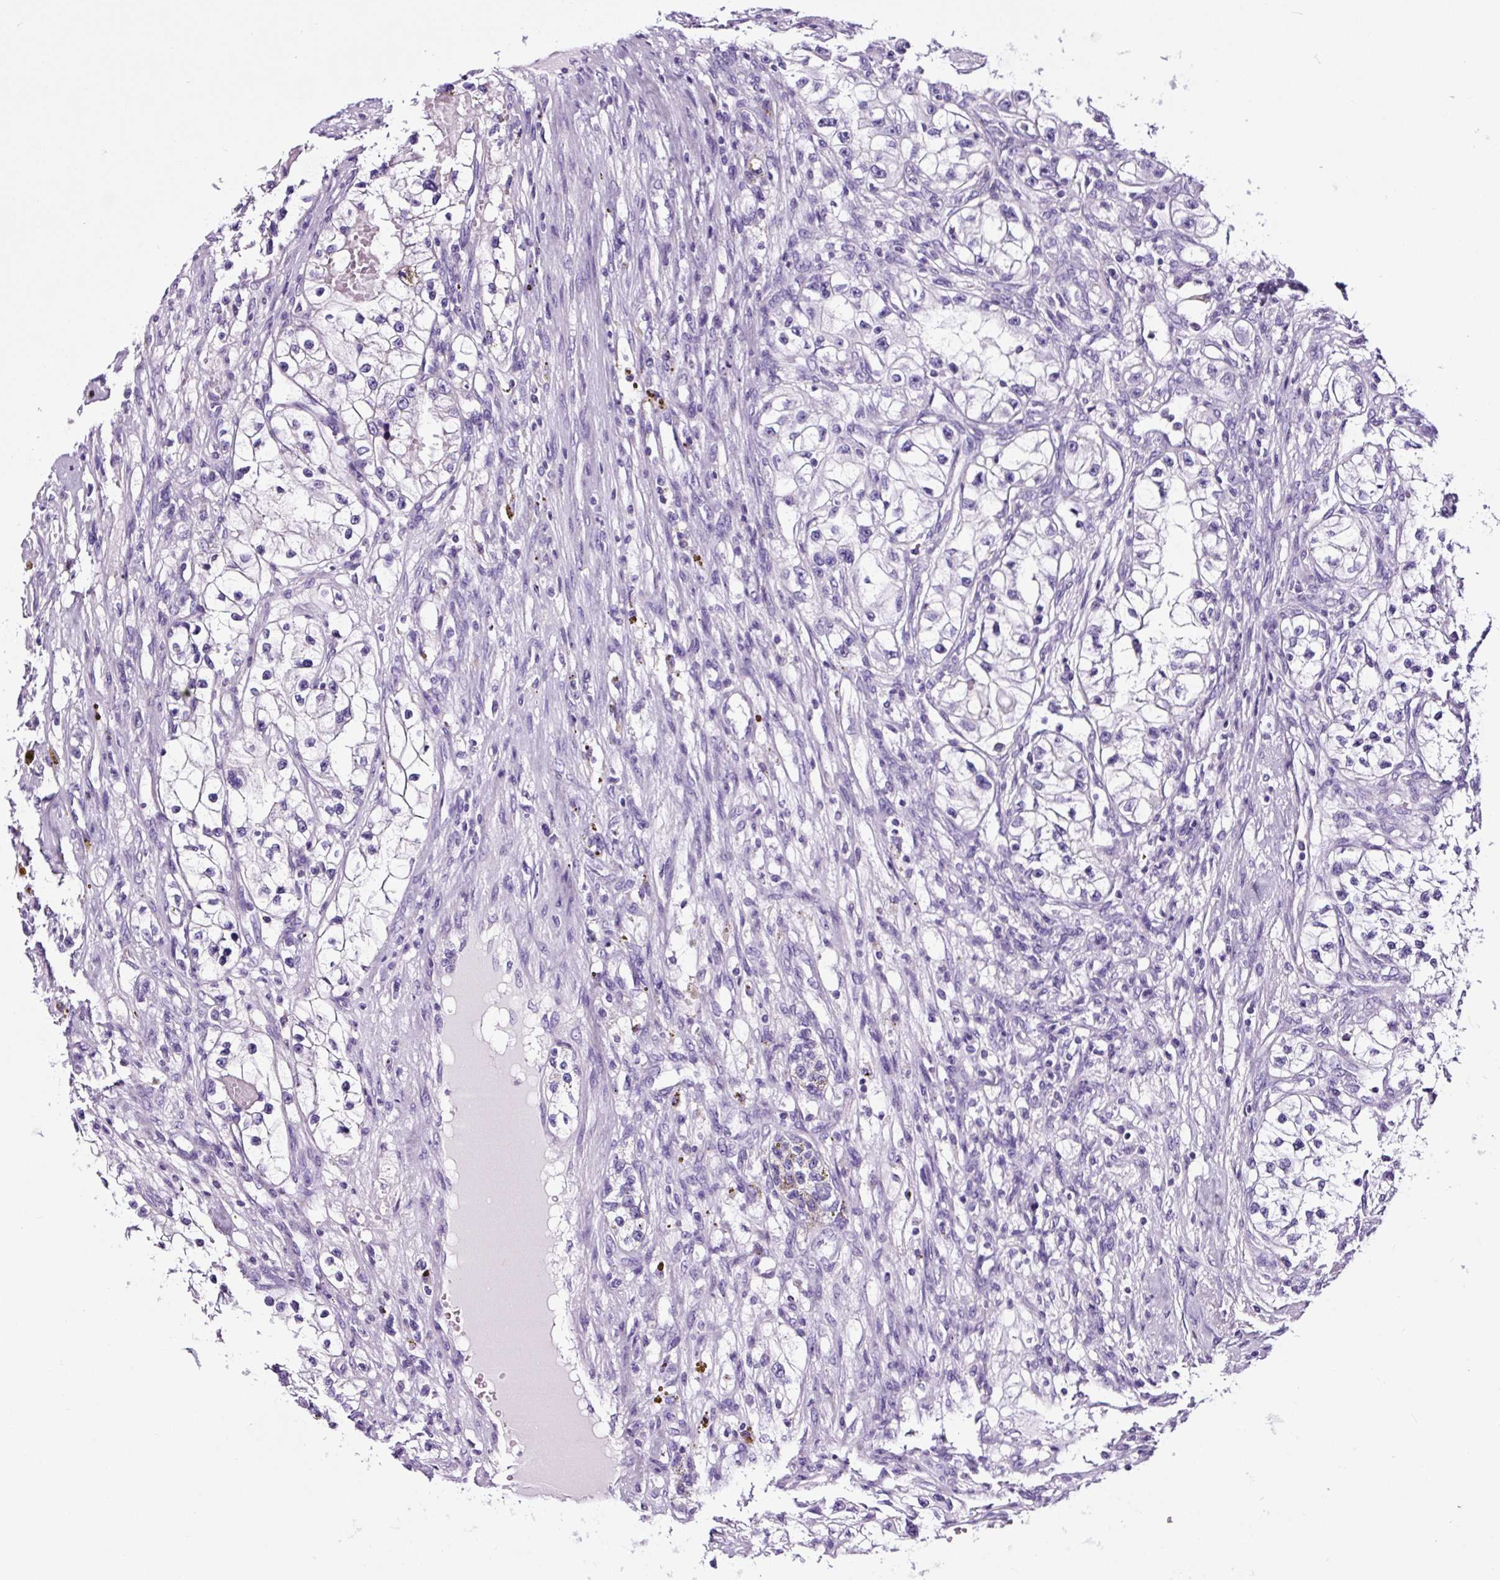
{"staining": {"intensity": "negative", "quantity": "none", "location": "none"}, "tissue": "renal cancer", "cell_type": "Tumor cells", "image_type": "cancer", "snomed": [{"axis": "morphology", "description": "Adenocarcinoma, NOS"}, {"axis": "topography", "description": "Kidney"}], "caption": "There is no significant staining in tumor cells of renal adenocarcinoma.", "gene": "FBXL7", "patient": {"sex": "female", "age": 57}}